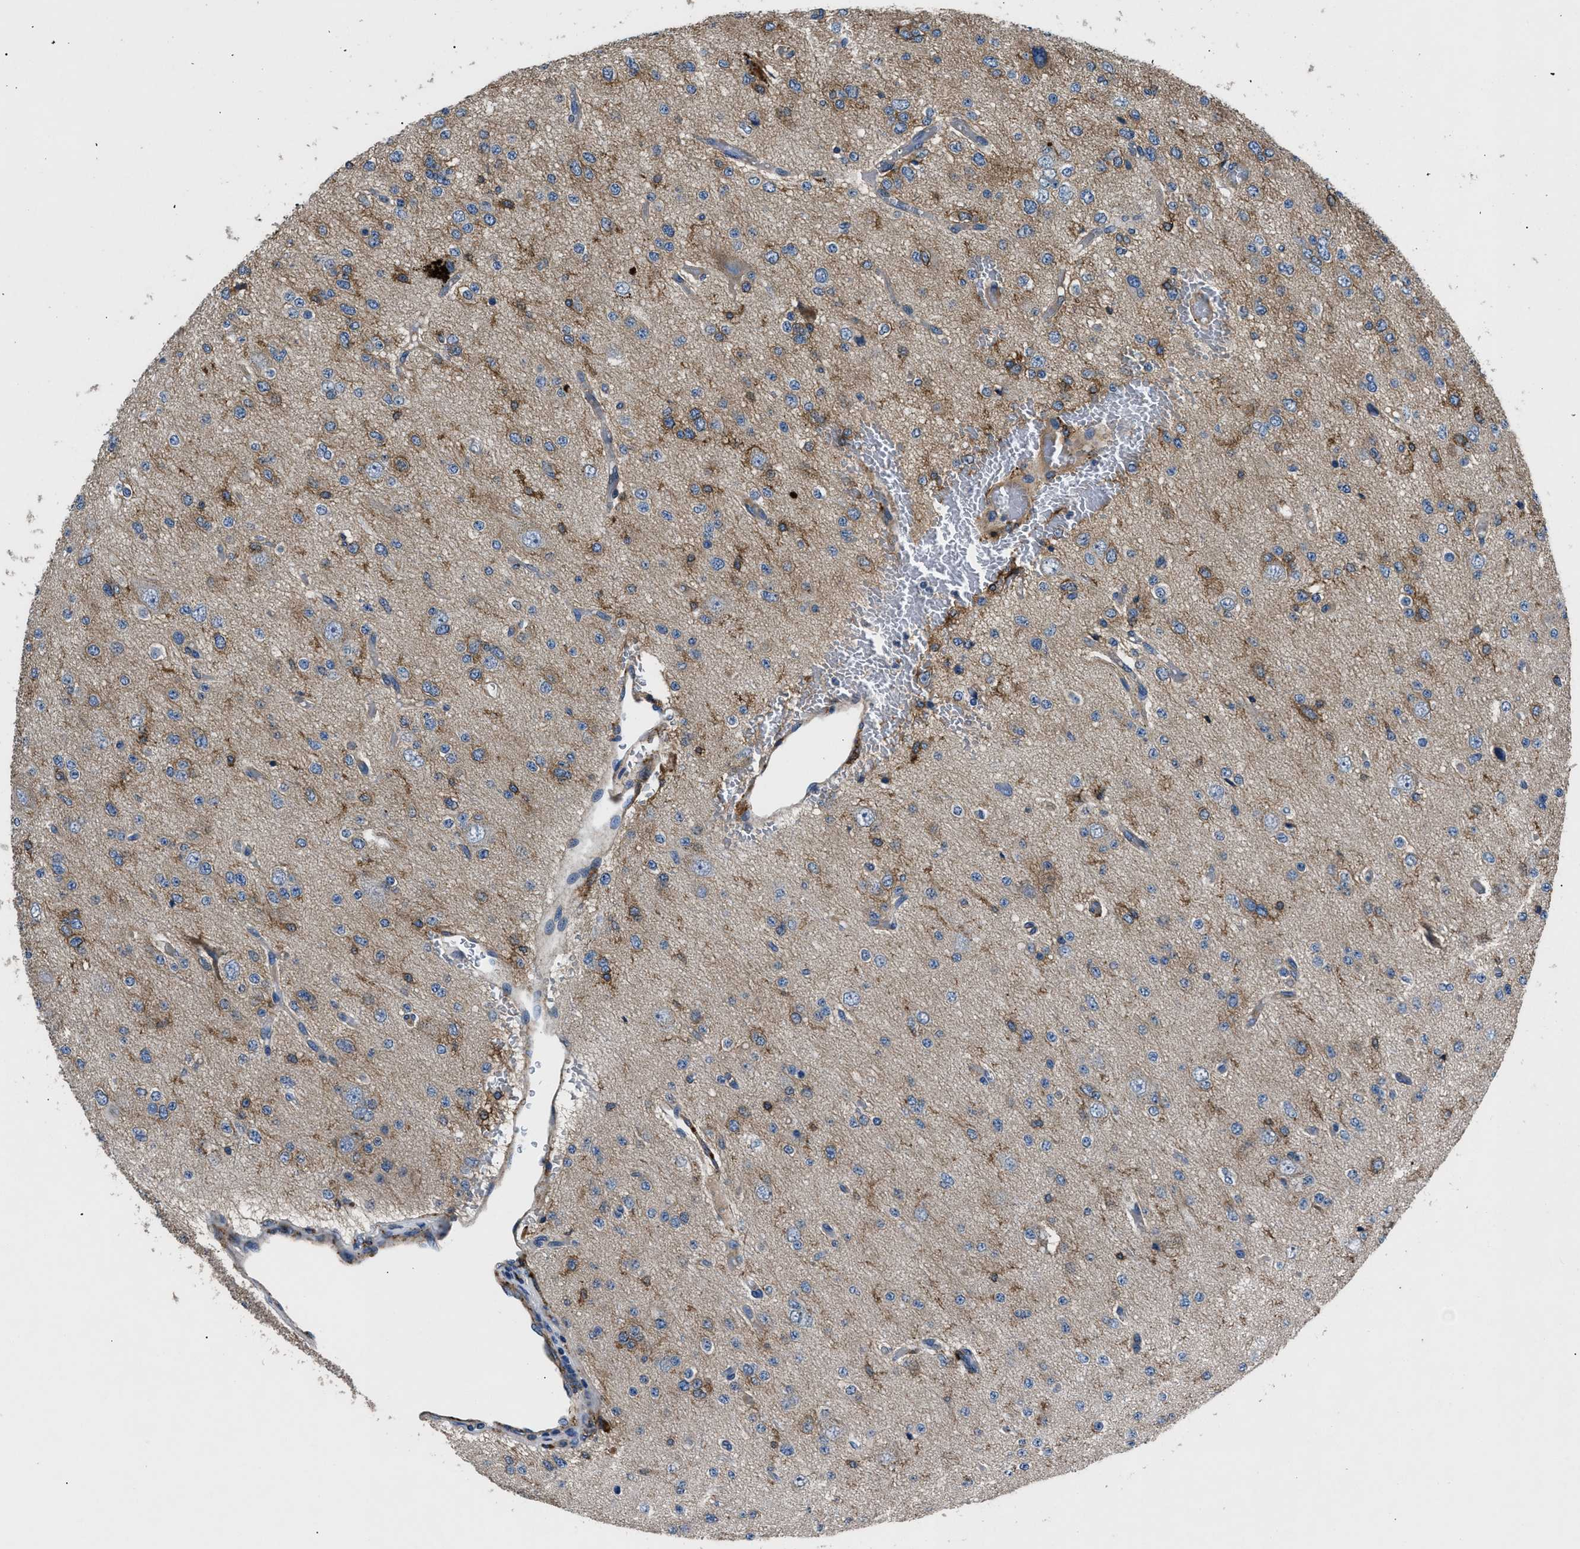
{"staining": {"intensity": "moderate", "quantity": "<25%", "location": "cytoplasmic/membranous"}, "tissue": "glioma", "cell_type": "Tumor cells", "image_type": "cancer", "snomed": [{"axis": "morphology", "description": "Glioma, malignant, Low grade"}, {"axis": "topography", "description": "Brain"}], "caption": "Malignant low-grade glioma stained with immunohistochemistry (IHC) displays moderate cytoplasmic/membranous staining in approximately <25% of tumor cells.", "gene": "CD276", "patient": {"sex": "male", "age": 38}}